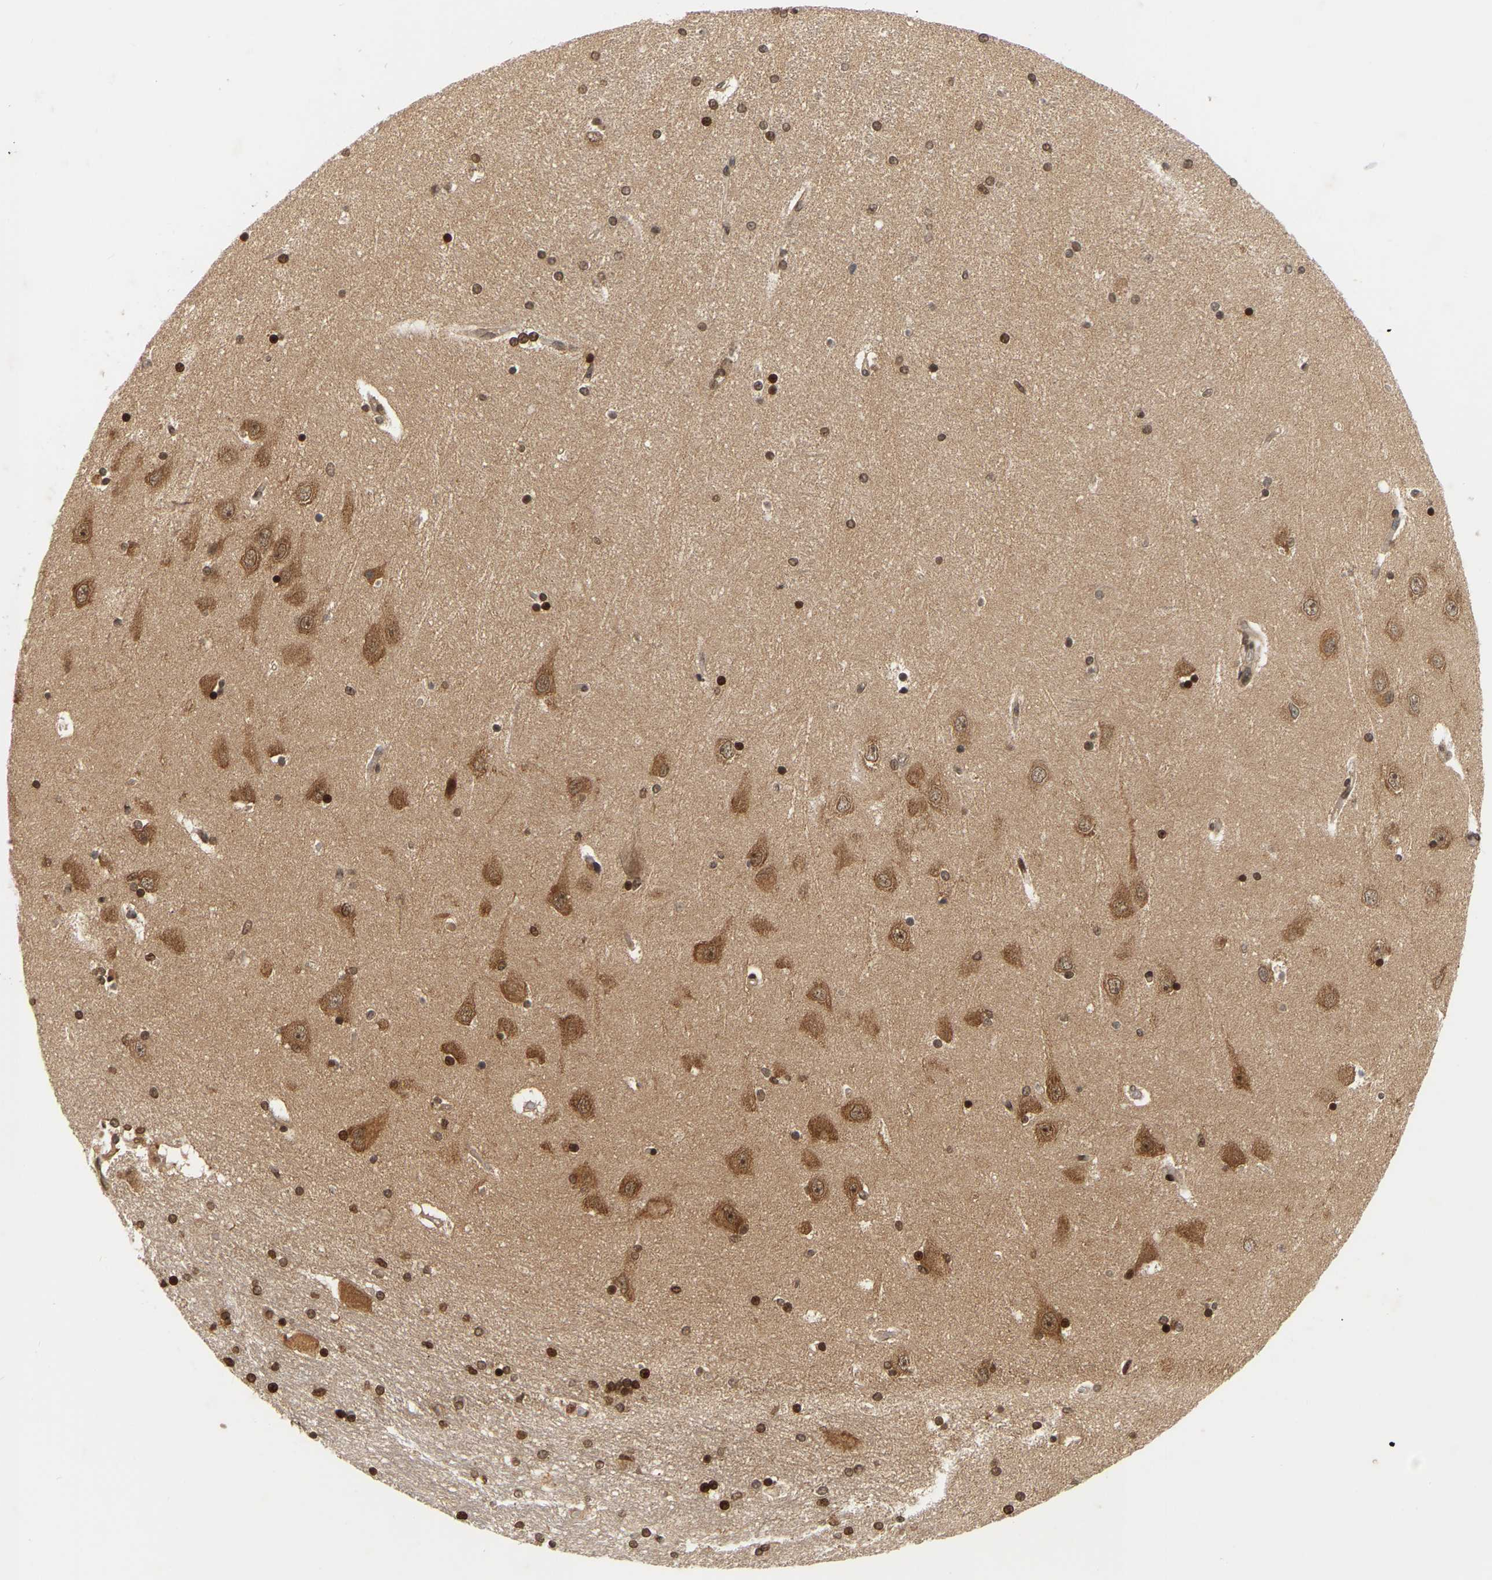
{"staining": {"intensity": "strong", "quantity": "25%-75%", "location": "nuclear"}, "tissue": "hippocampus", "cell_type": "Glial cells", "image_type": "normal", "snomed": [{"axis": "morphology", "description": "Normal tissue, NOS"}, {"axis": "topography", "description": "Hippocampus"}], "caption": "Benign hippocampus demonstrates strong nuclear staining in about 25%-75% of glial cells, visualized by immunohistochemistry.", "gene": "NFE2L2", "patient": {"sex": "female", "age": 54}}